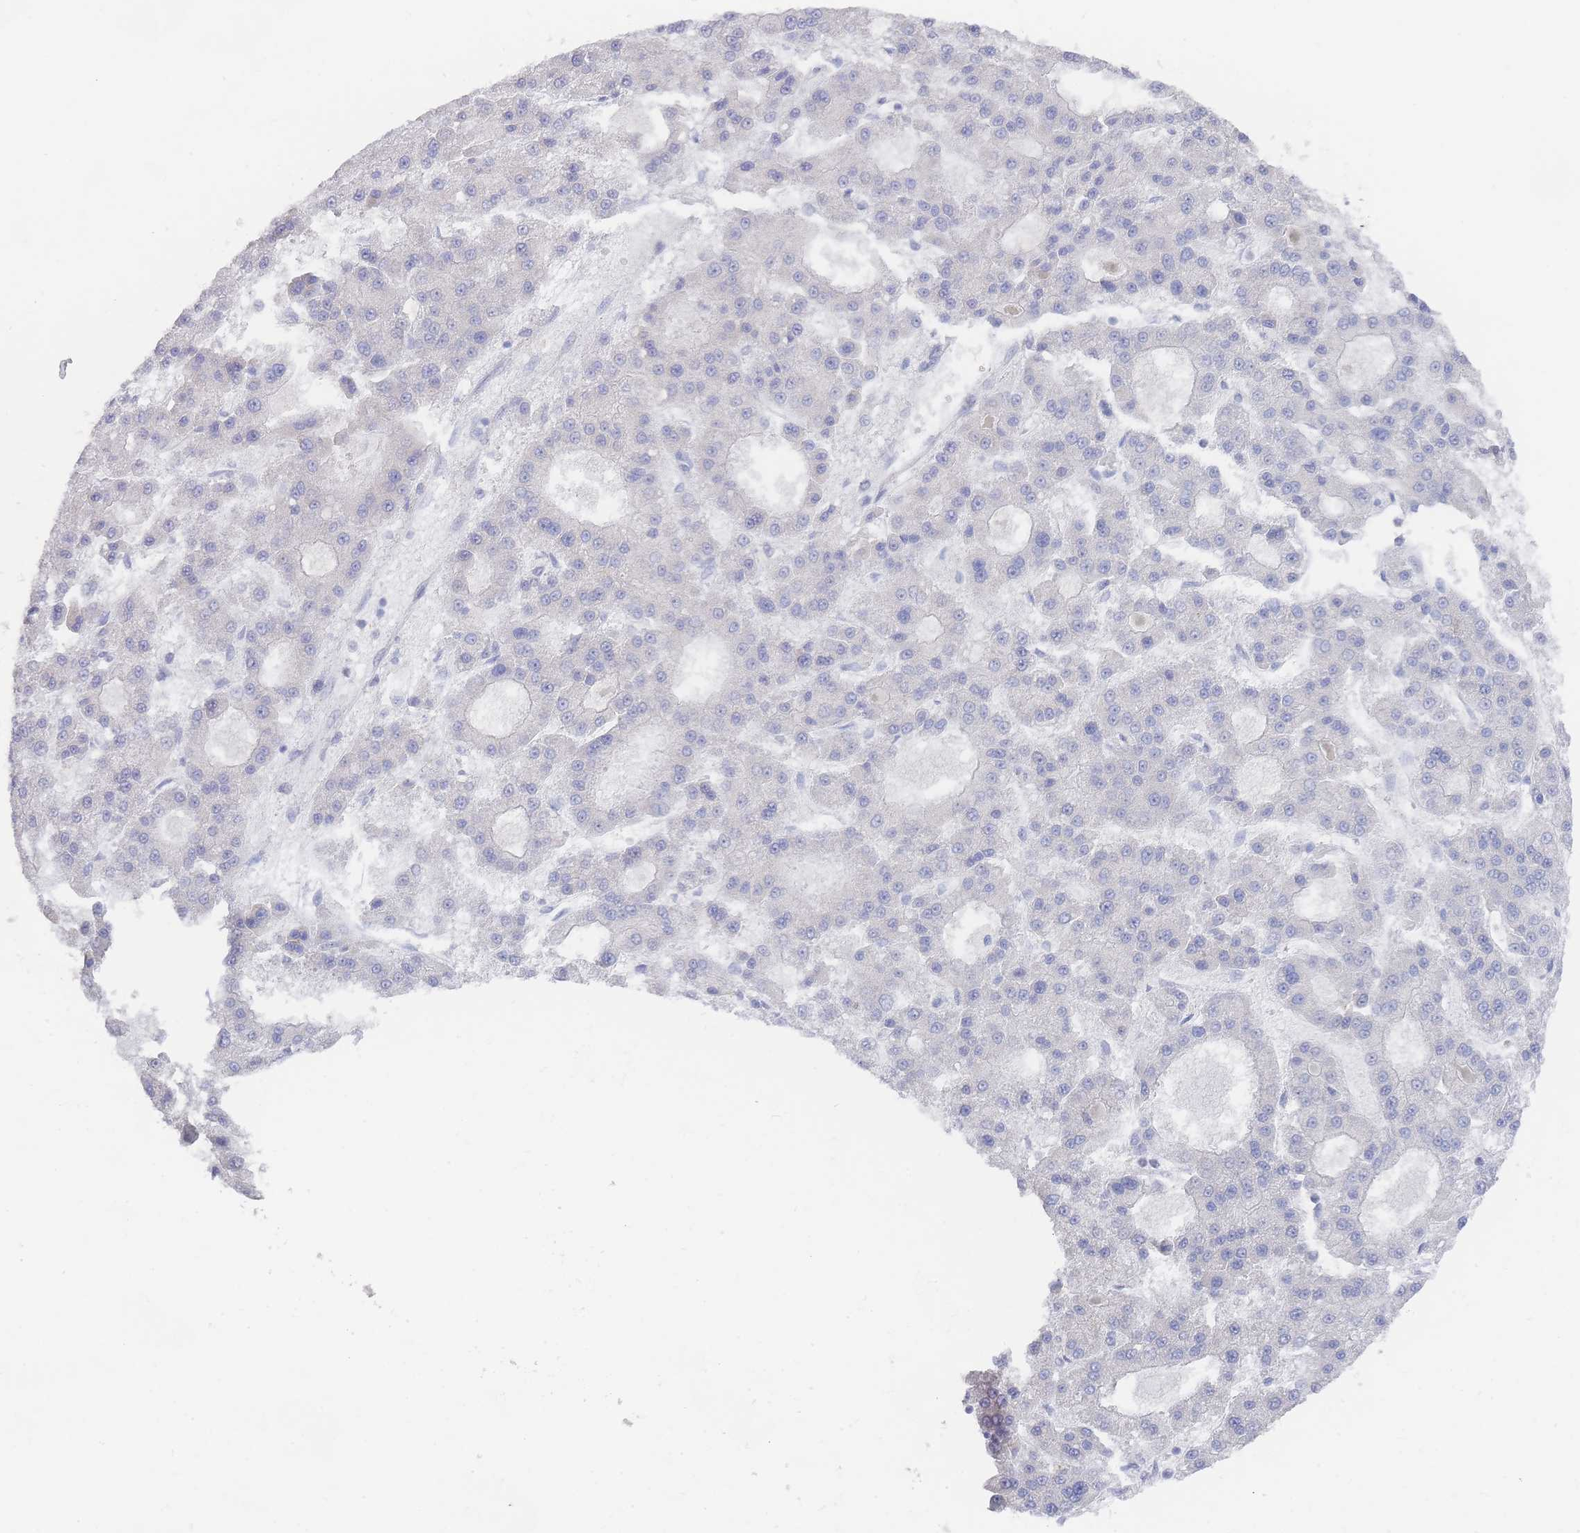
{"staining": {"intensity": "negative", "quantity": "none", "location": "none"}, "tissue": "liver cancer", "cell_type": "Tumor cells", "image_type": "cancer", "snomed": [{"axis": "morphology", "description": "Carcinoma, Hepatocellular, NOS"}, {"axis": "topography", "description": "Liver"}], "caption": "The image demonstrates no staining of tumor cells in hepatocellular carcinoma (liver).", "gene": "ZNF142", "patient": {"sex": "male", "age": 70}}